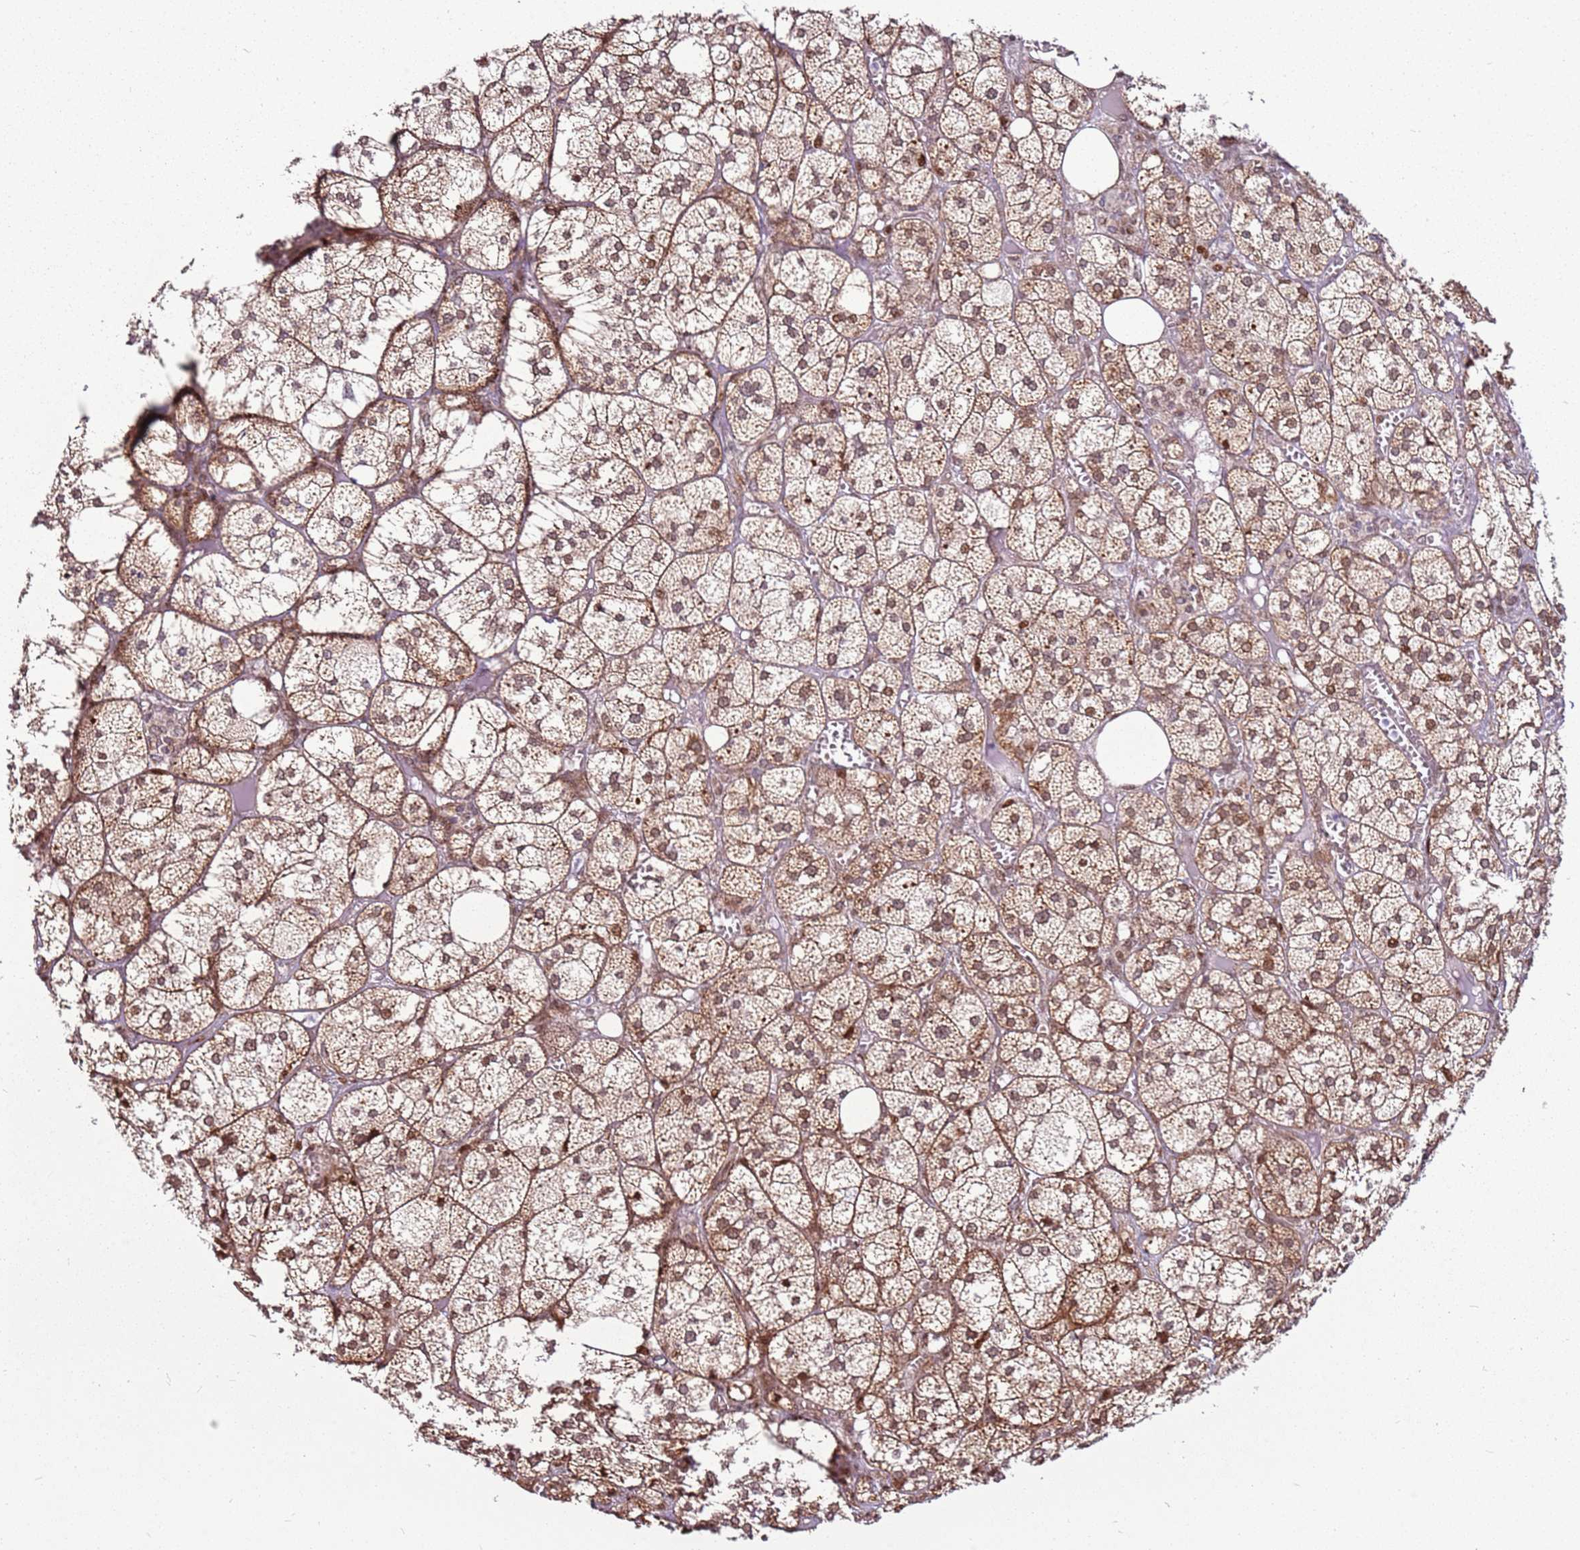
{"staining": {"intensity": "moderate", "quantity": ">75%", "location": "cytoplasmic/membranous,nuclear"}, "tissue": "adrenal gland", "cell_type": "Glandular cells", "image_type": "normal", "snomed": [{"axis": "morphology", "description": "Normal tissue, NOS"}, {"axis": "topography", "description": "Adrenal gland"}], "caption": "Immunohistochemistry (DAB) staining of normal adrenal gland displays moderate cytoplasmic/membranous,nuclear protein staining in about >75% of glandular cells.", "gene": "PCTP", "patient": {"sex": "female", "age": 61}}